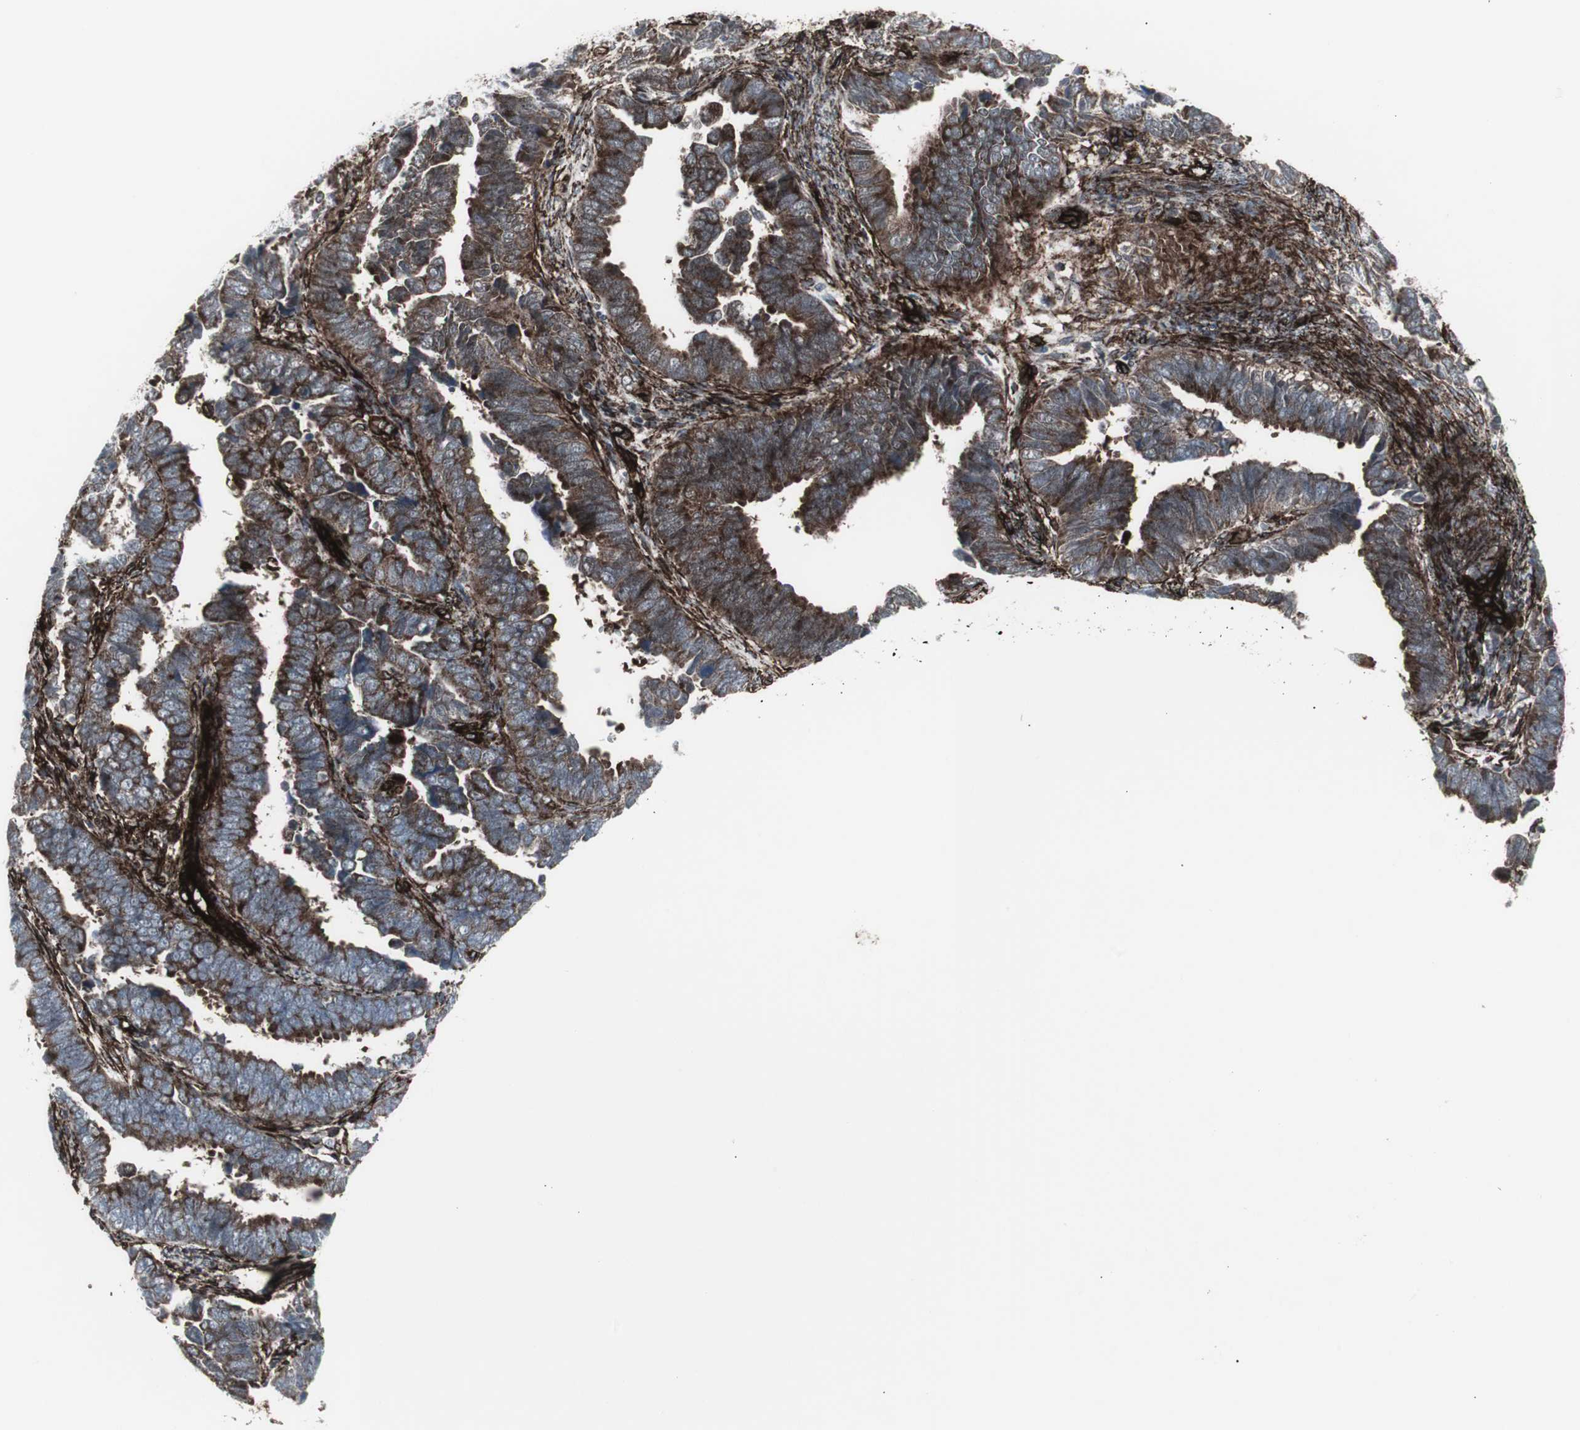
{"staining": {"intensity": "moderate", "quantity": "25%-75%", "location": "cytoplasmic/membranous"}, "tissue": "endometrial cancer", "cell_type": "Tumor cells", "image_type": "cancer", "snomed": [{"axis": "morphology", "description": "Adenocarcinoma, NOS"}, {"axis": "topography", "description": "Endometrium"}], "caption": "Brown immunohistochemical staining in endometrial adenocarcinoma exhibits moderate cytoplasmic/membranous positivity in about 25%-75% of tumor cells.", "gene": "PDGFA", "patient": {"sex": "female", "age": 75}}